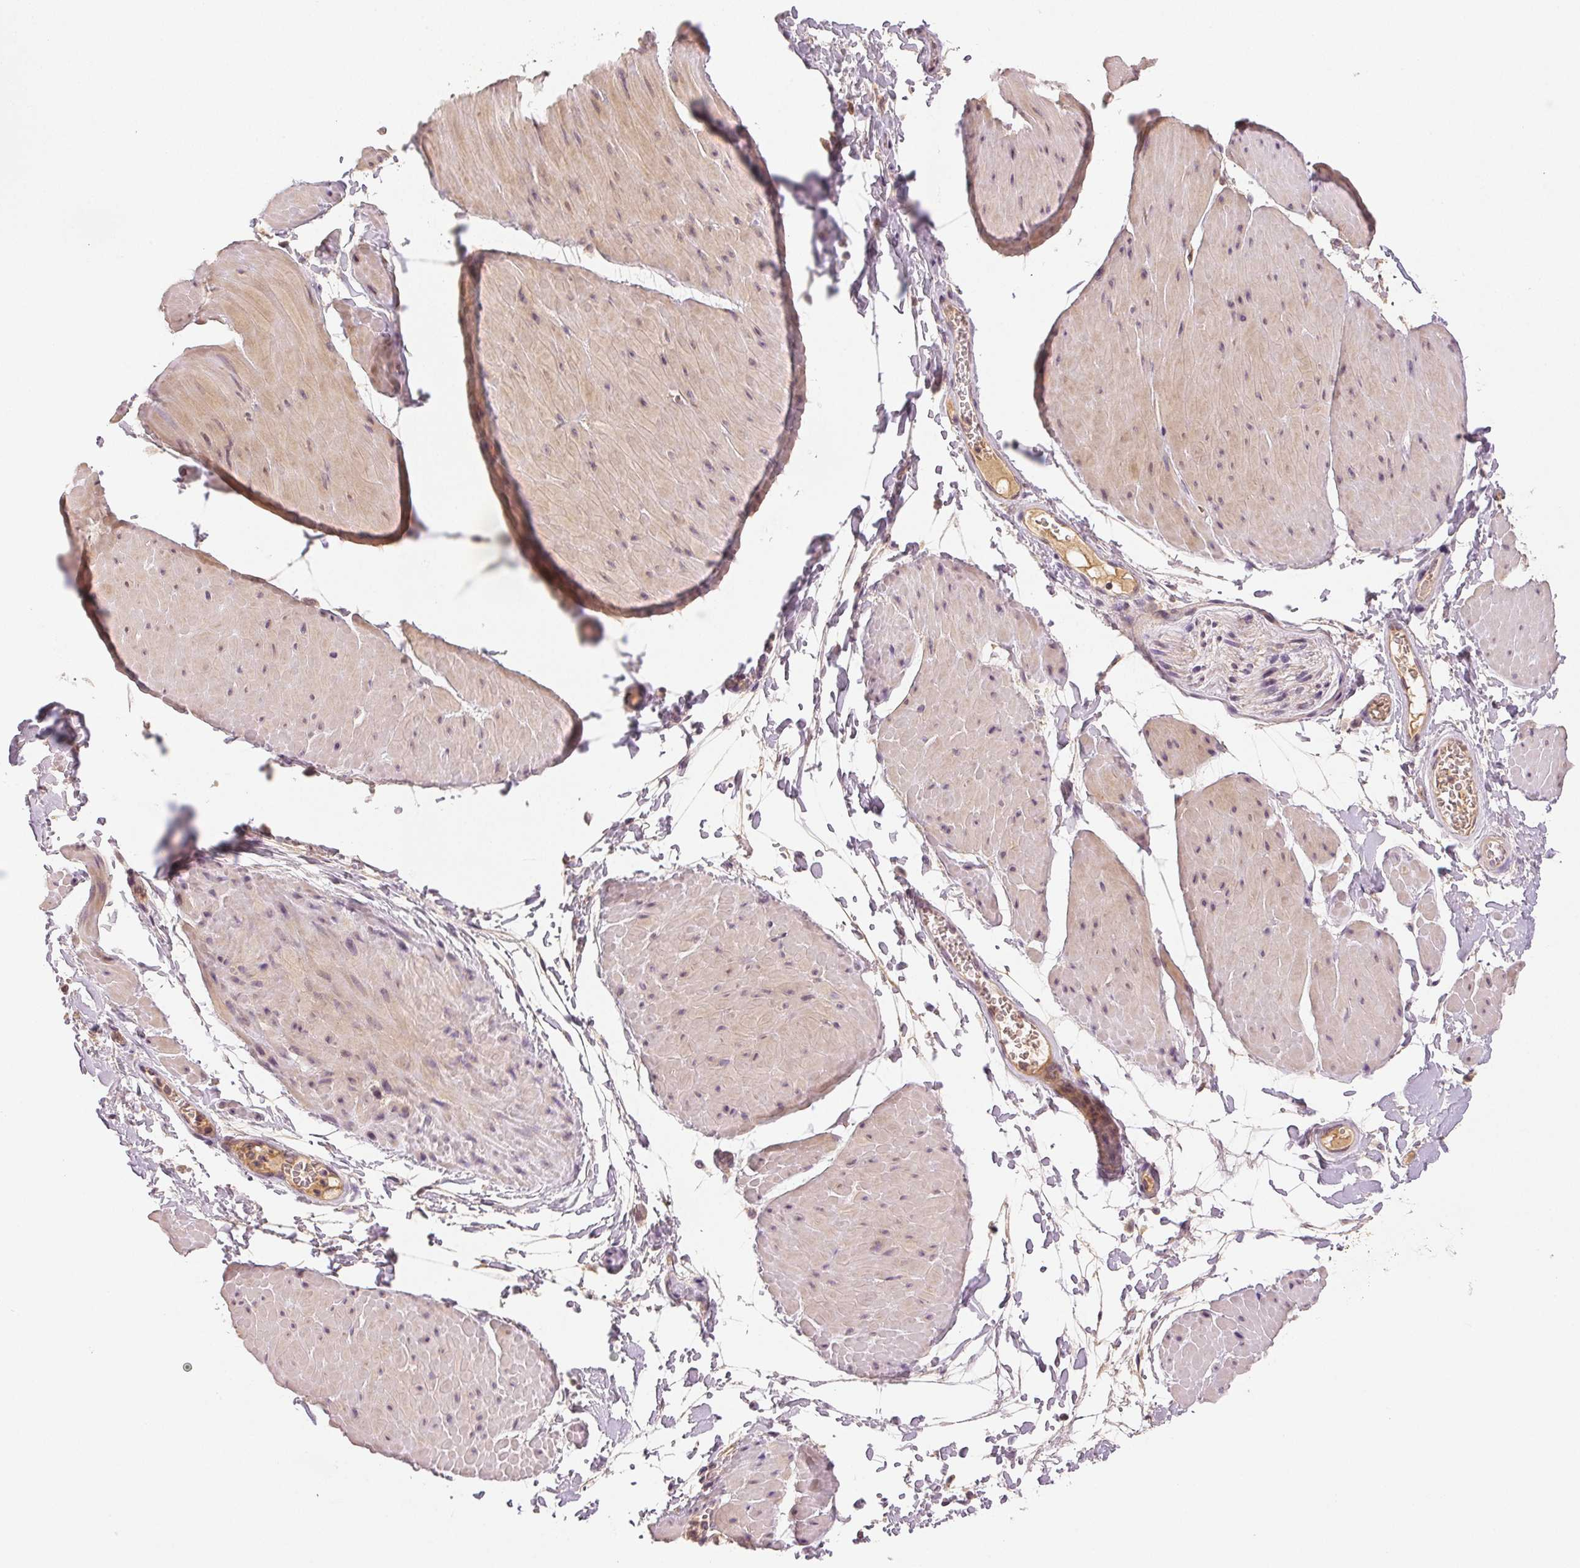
{"staining": {"intensity": "negative", "quantity": "none", "location": "none"}, "tissue": "adipose tissue", "cell_type": "Adipocytes", "image_type": "normal", "snomed": [{"axis": "morphology", "description": "Normal tissue, NOS"}, {"axis": "topography", "description": "Smooth muscle"}, {"axis": "topography", "description": "Peripheral nerve tissue"}], "caption": "IHC of unremarkable human adipose tissue exhibits no expression in adipocytes. (DAB (3,3'-diaminobenzidine) IHC with hematoxylin counter stain).", "gene": "YIF1B", "patient": {"sex": "male", "age": 58}}